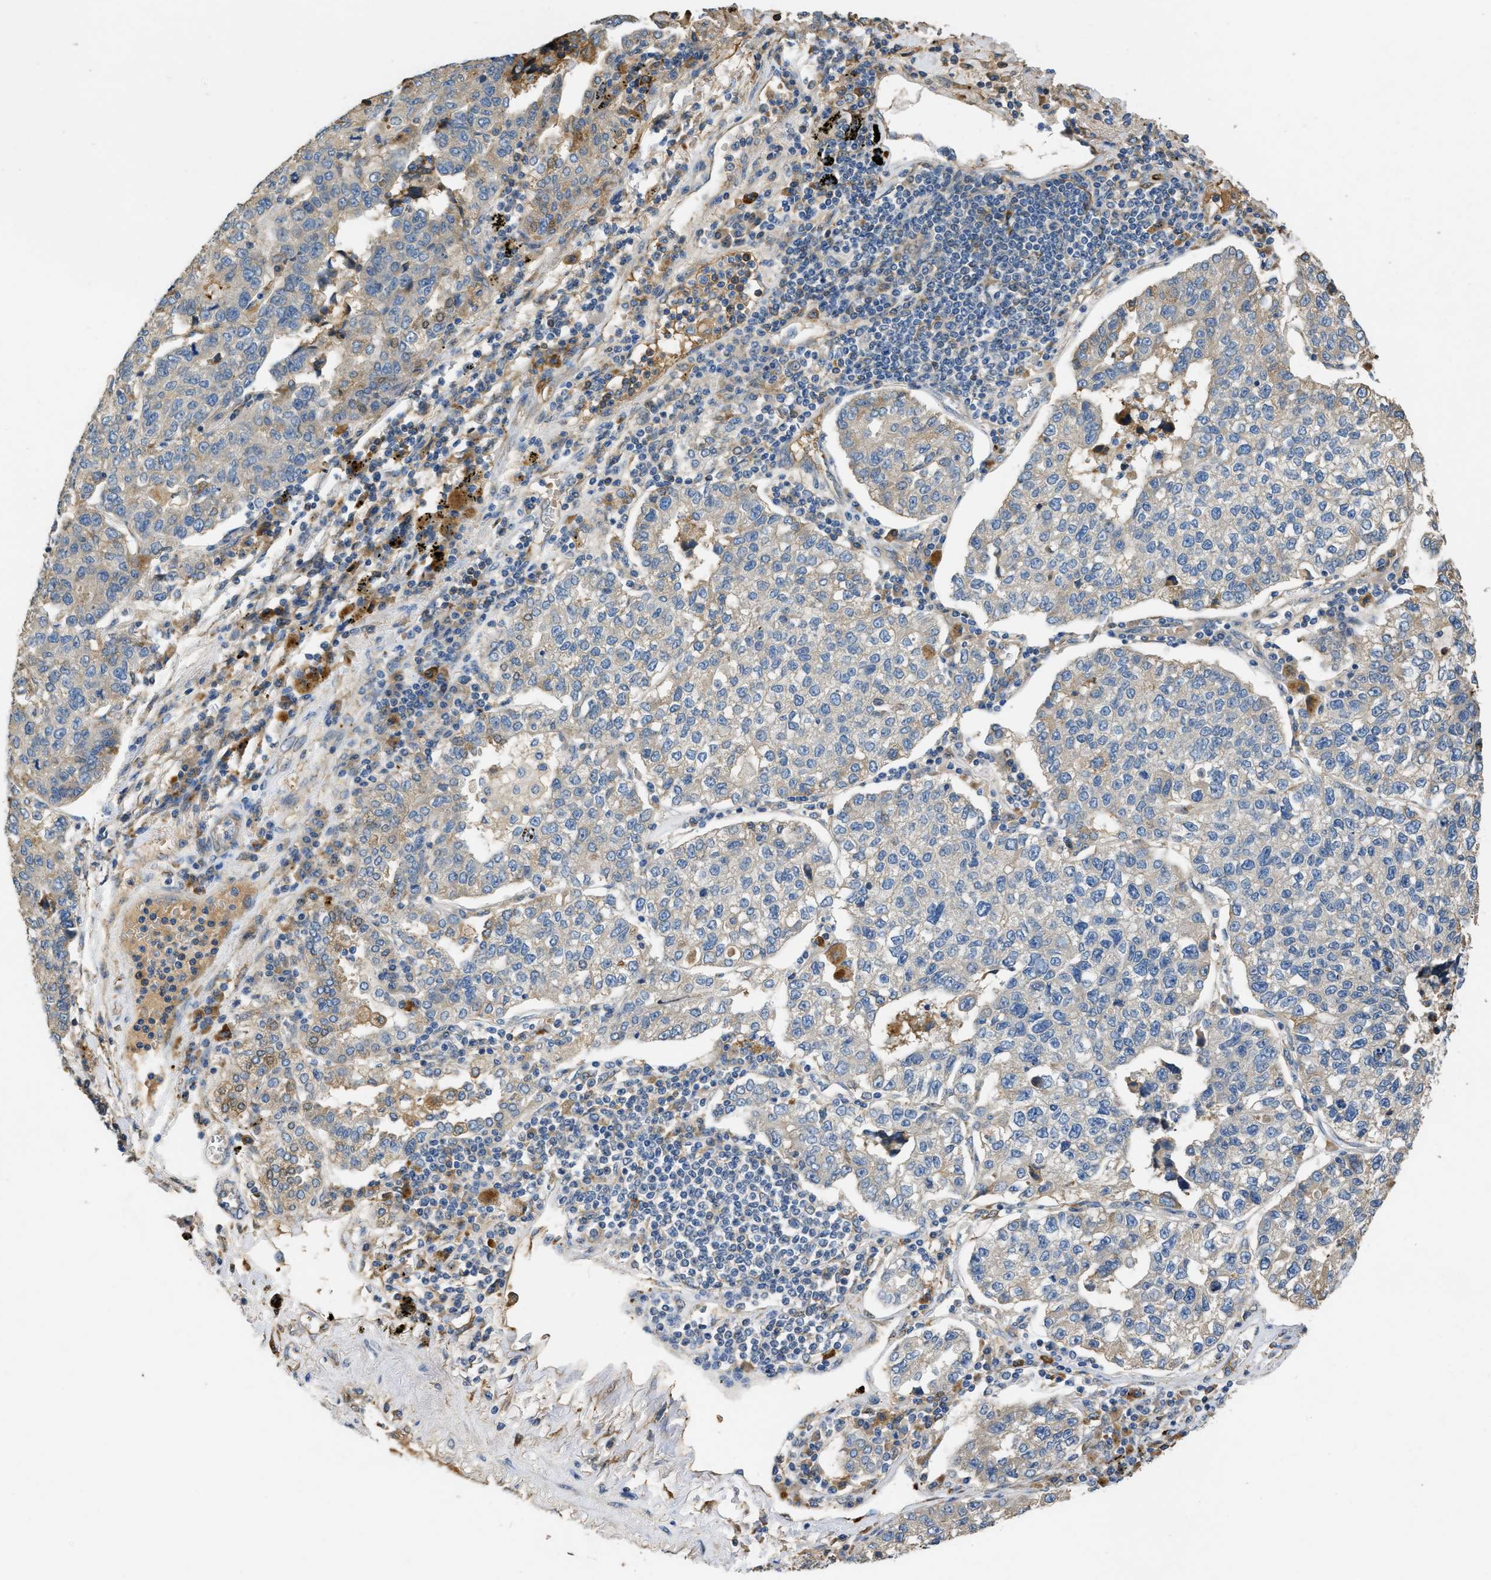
{"staining": {"intensity": "moderate", "quantity": "<25%", "location": "cytoplasmic/membranous"}, "tissue": "lung cancer", "cell_type": "Tumor cells", "image_type": "cancer", "snomed": [{"axis": "morphology", "description": "Adenocarcinoma, NOS"}, {"axis": "topography", "description": "Lung"}], "caption": "Adenocarcinoma (lung) stained for a protein shows moderate cytoplasmic/membranous positivity in tumor cells. Immunohistochemistry (ihc) stains the protein of interest in brown and the nuclei are stained blue.", "gene": "RIPK2", "patient": {"sex": "male", "age": 49}}